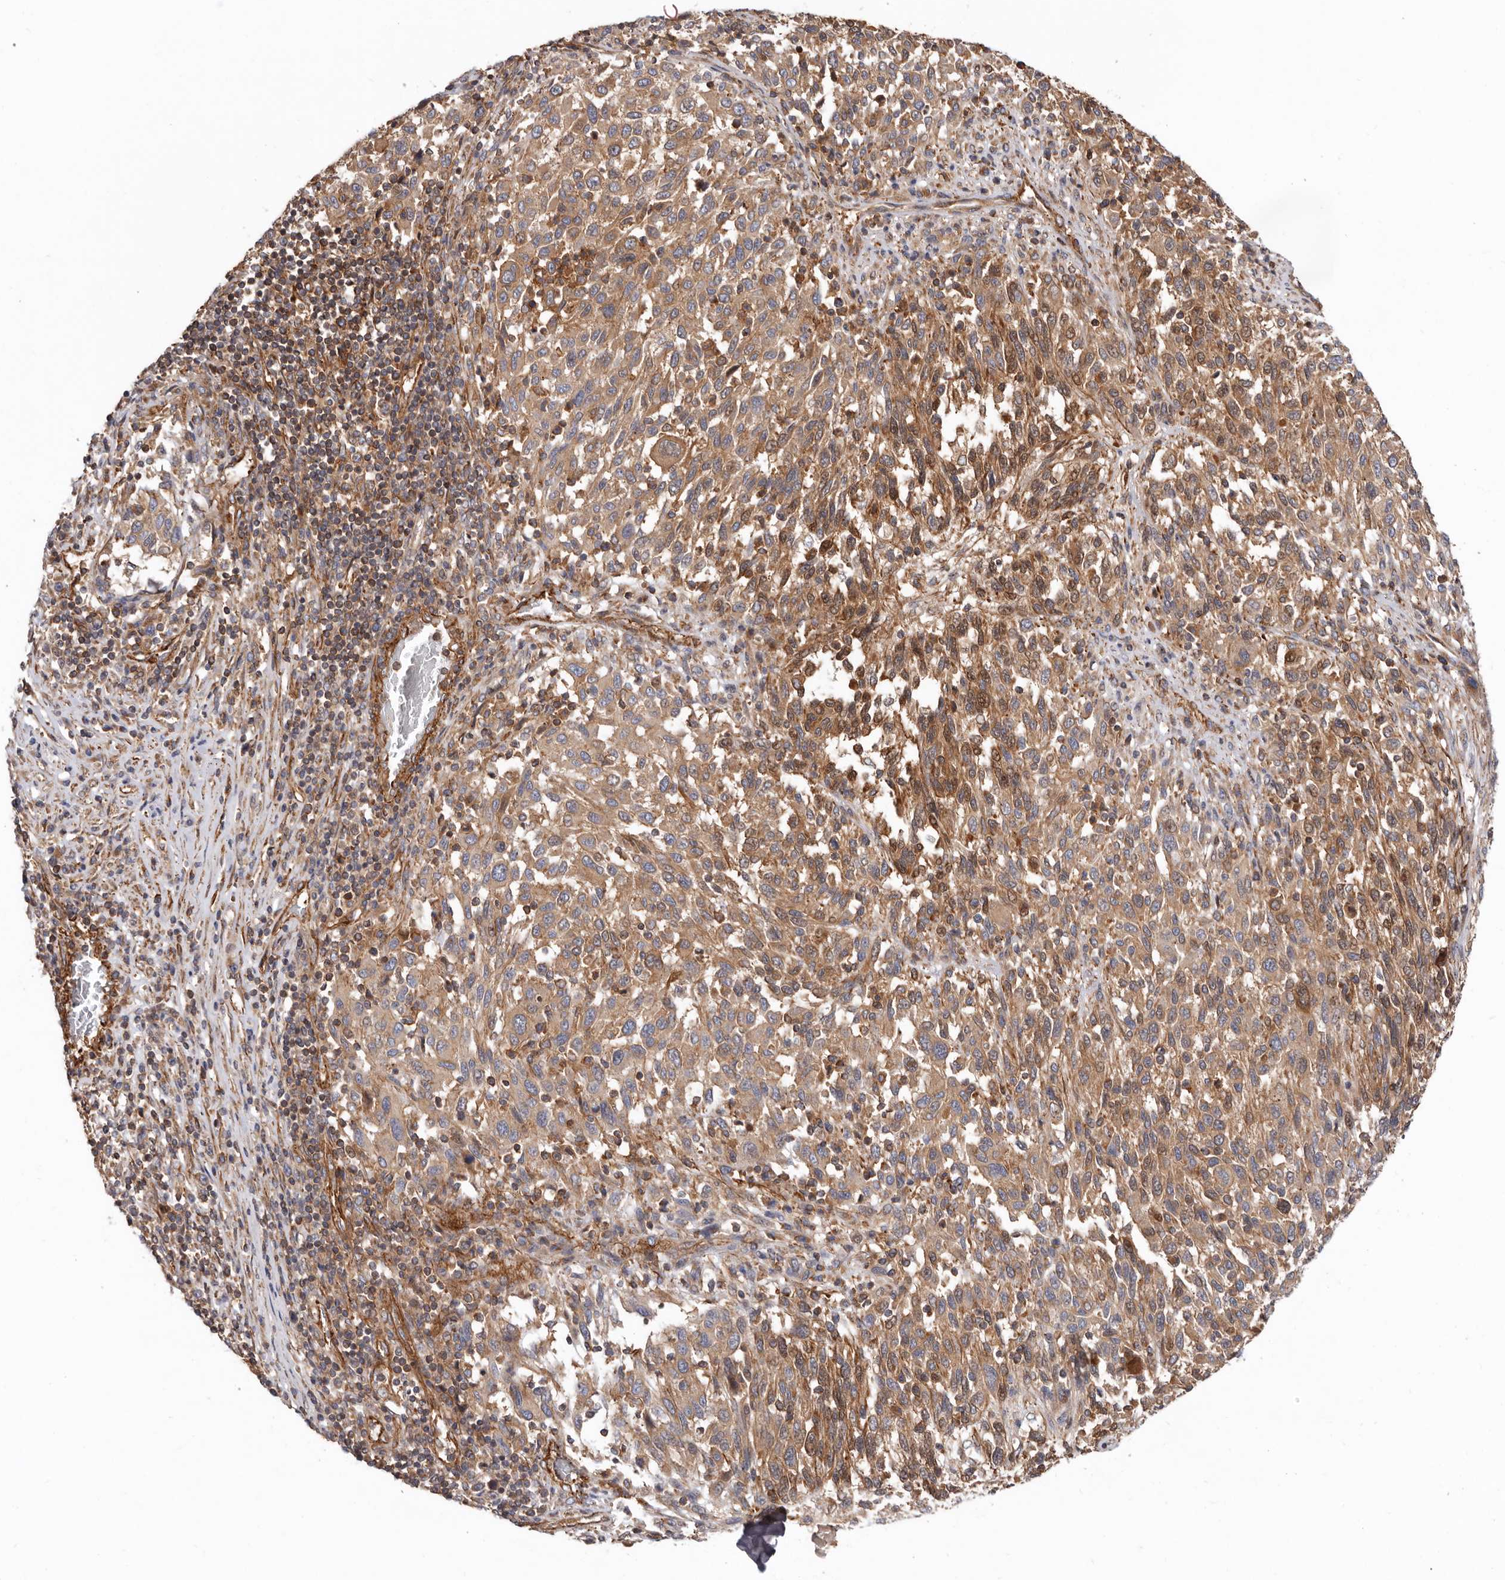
{"staining": {"intensity": "moderate", "quantity": ">75%", "location": "cytoplasmic/membranous"}, "tissue": "melanoma", "cell_type": "Tumor cells", "image_type": "cancer", "snomed": [{"axis": "morphology", "description": "Malignant melanoma, Metastatic site"}, {"axis": "topography", "description": "Lymph node"}], "caption": "Immunohistochemistry (IHC) of human melanoma shows medium levels of moderate cytoplasmic/membranous staining in approximately >75% of tumor cells.", "gene": "TMC7", "patient": {"sex": "male", "age": 61}}